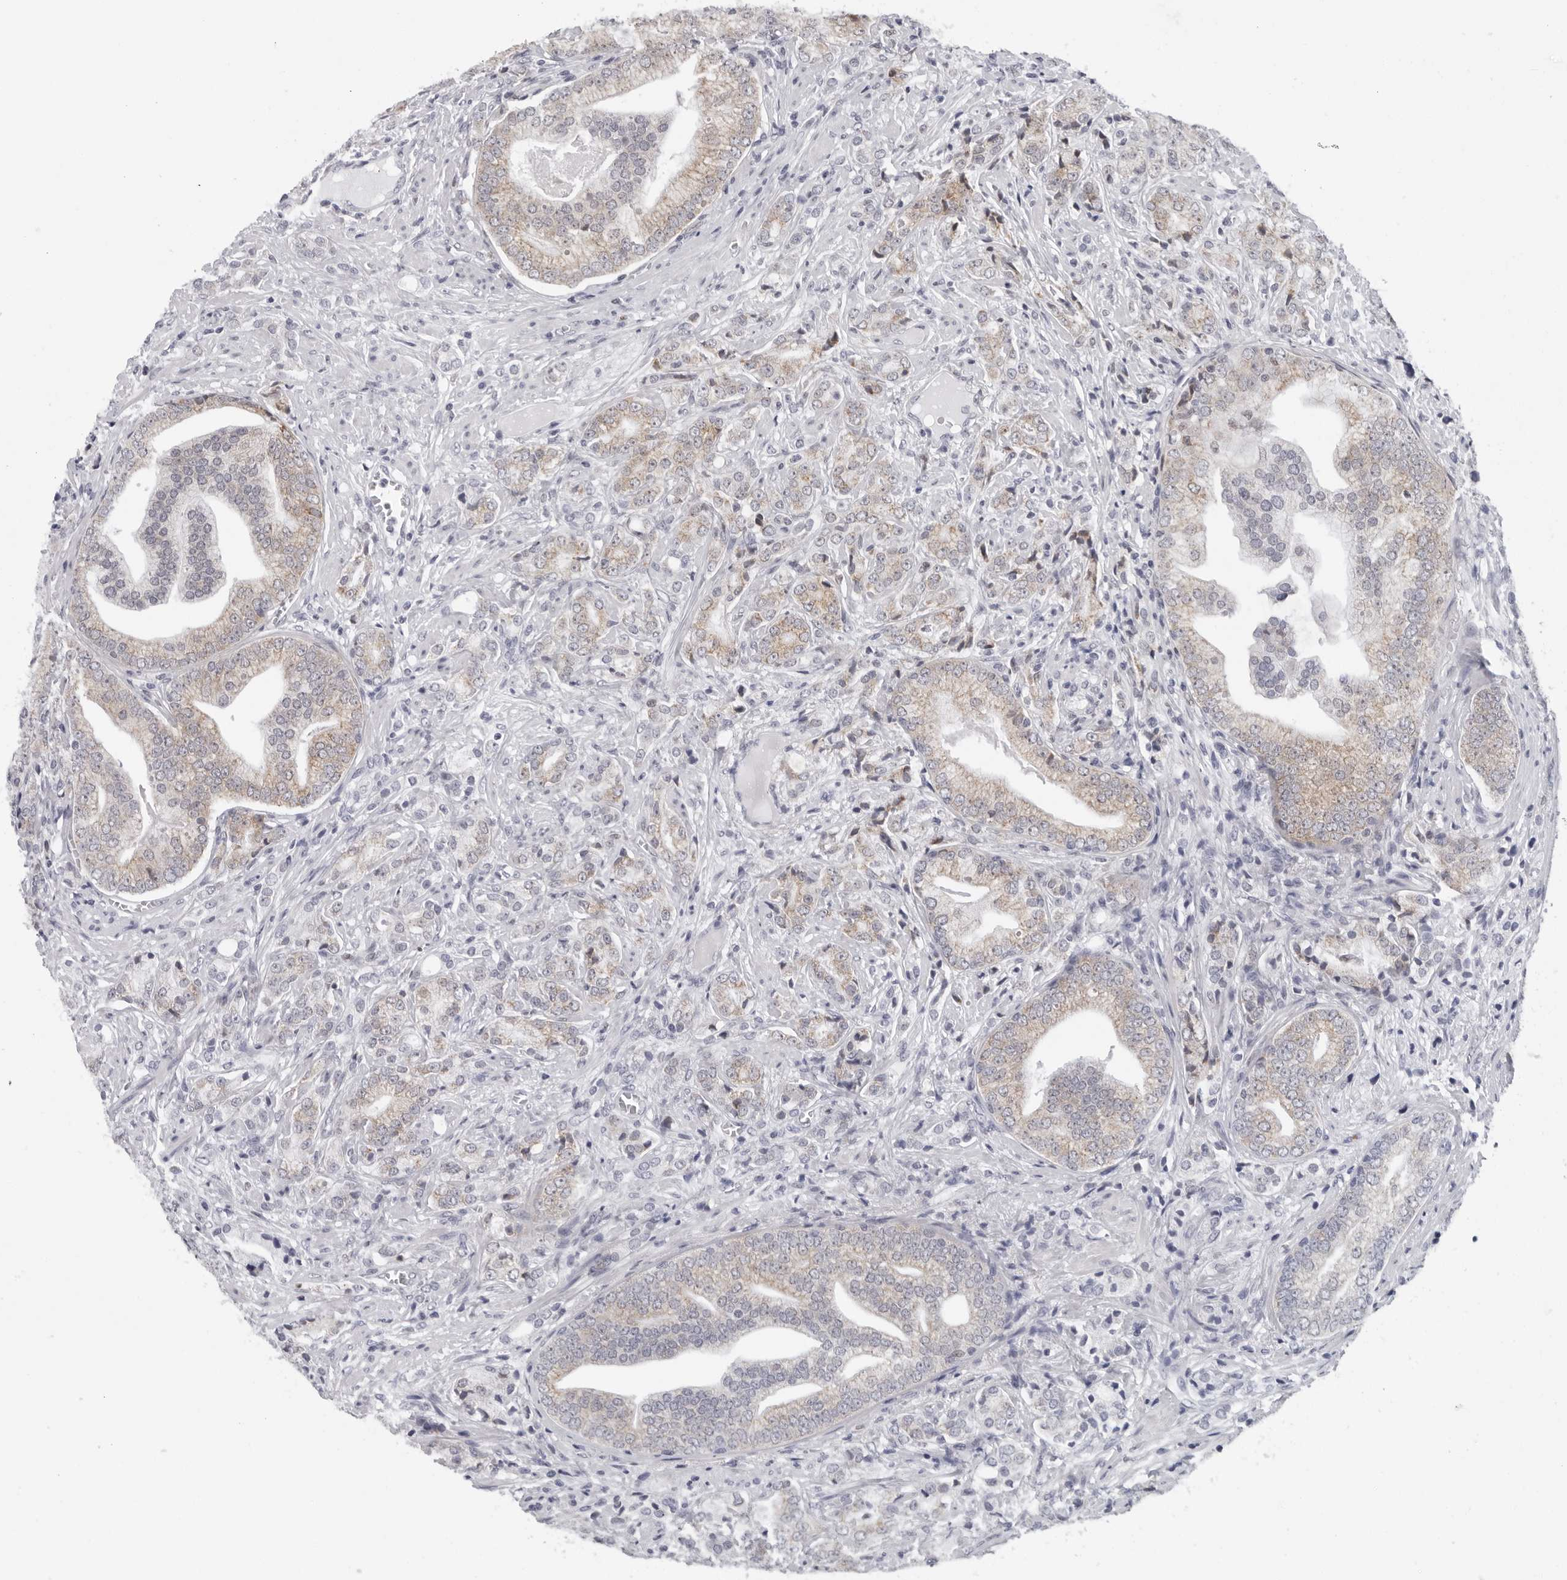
{"staining": {"intensity": "weak", "quantity": "25%-75%", "location": "cytoplasmic/membranous"}, "tissue": "prostate cancer", "cell_type": "Tumor cells", "image_type": "cancer", "snomed": [{"axis": "morphology", "description": "Adenocarcinoma, High grade"}, {"axis": "topography", "description": "Prostate"}], "caption": "Prostate cancer stained with a brown dye demonstrates weak cytoplasmic/membranous positive positivity in about 25%-75% of tumor cells.", "gene": "CPT2", "patient": {"sex": "male", "age": 57}}